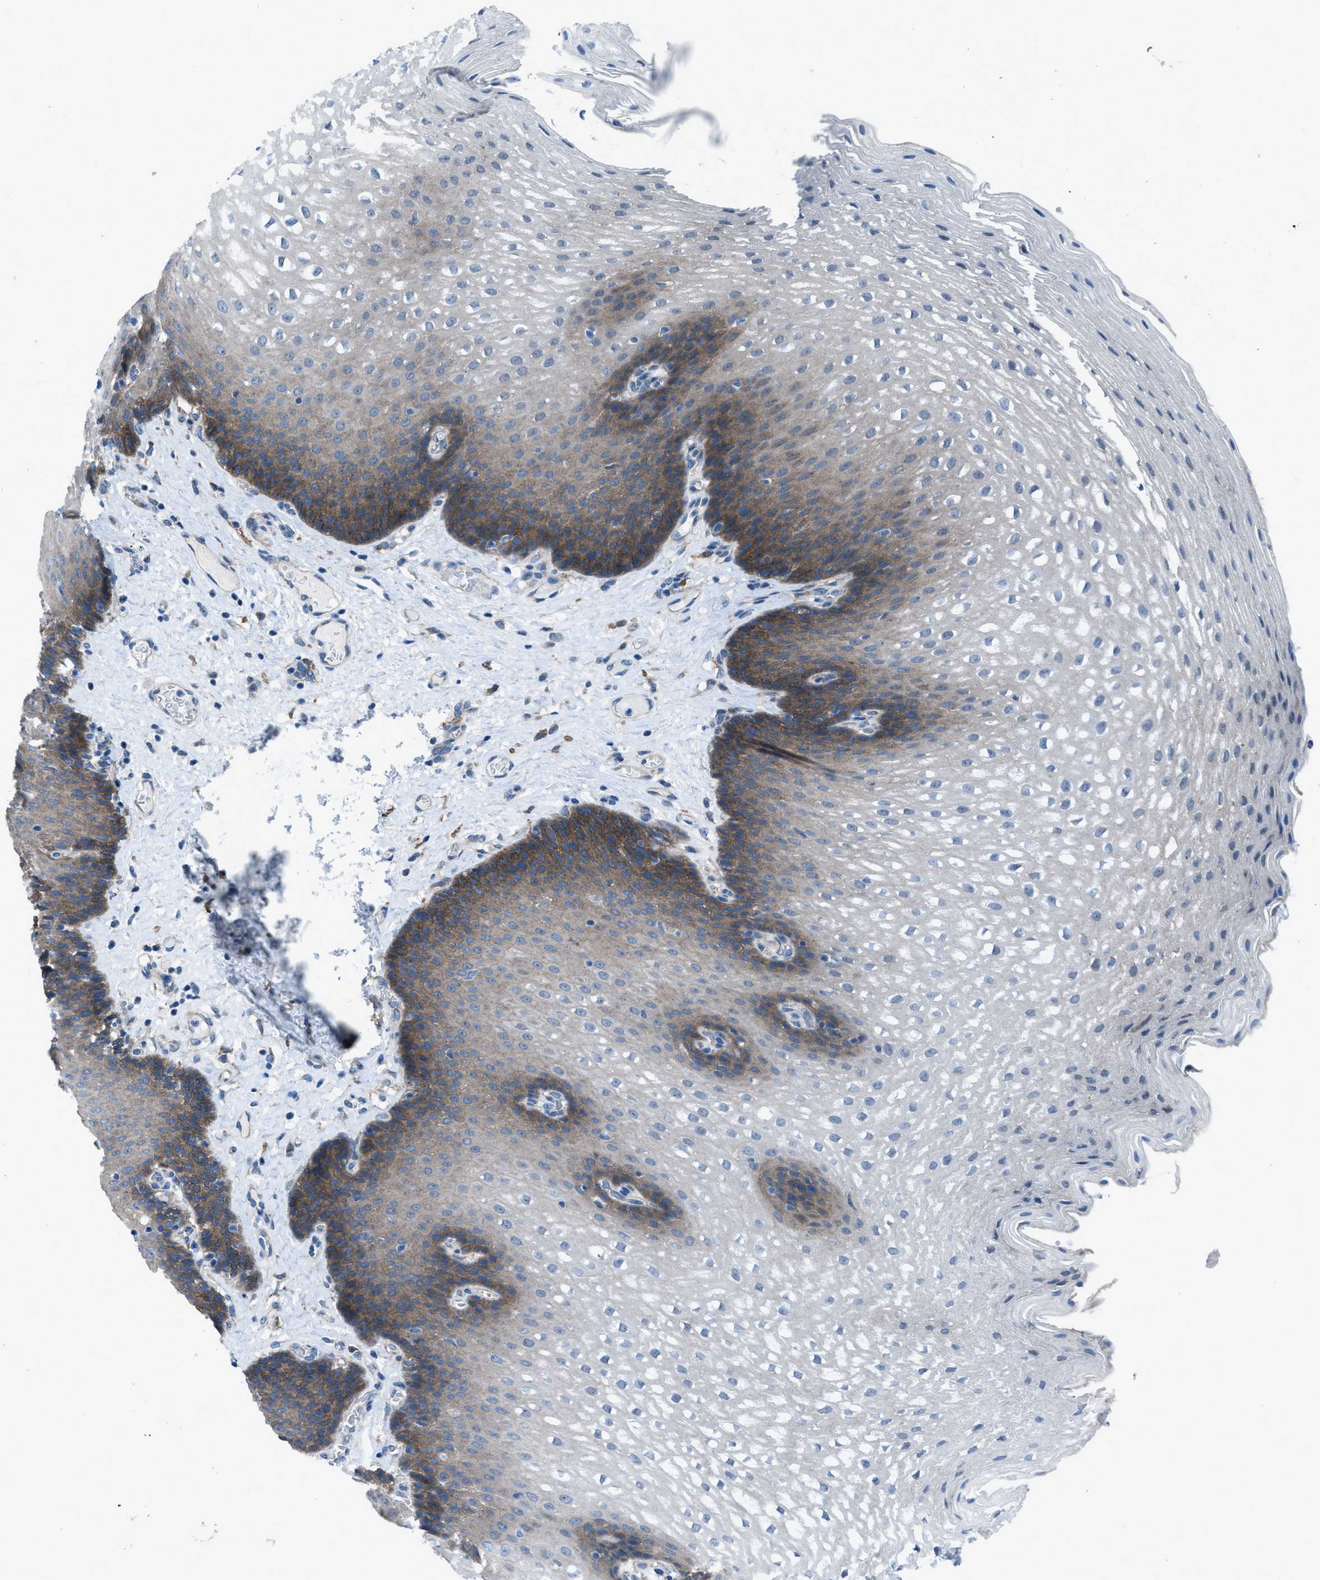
{"staining": {"intensity": "strong", "quantity": "25%-75%", "location": "cytoplasmic/membranous"}, "tissue": "esophagus", "cell_type": "Squamous epithelial cells", "image_type": "normal", "snomed": [{"axis": "morphology", "description": "Normal tissue, NOS"}, {"axis": "topography", "description": "Esophagus"}], "caption": "High-magnification brightfield microscopy of benign esophagus stained with DAB (brown) and counterstained with hematoxylin (blue). squamous epithelial cells exhibit strong cytoplasmic/membranous positivity is seen in about25%-75% of cells. (brown staining indicates protein expression, while blue staining denotes nuclei).", "gene": "EGFR", "patient": {"sex": "male", "age": 48}}